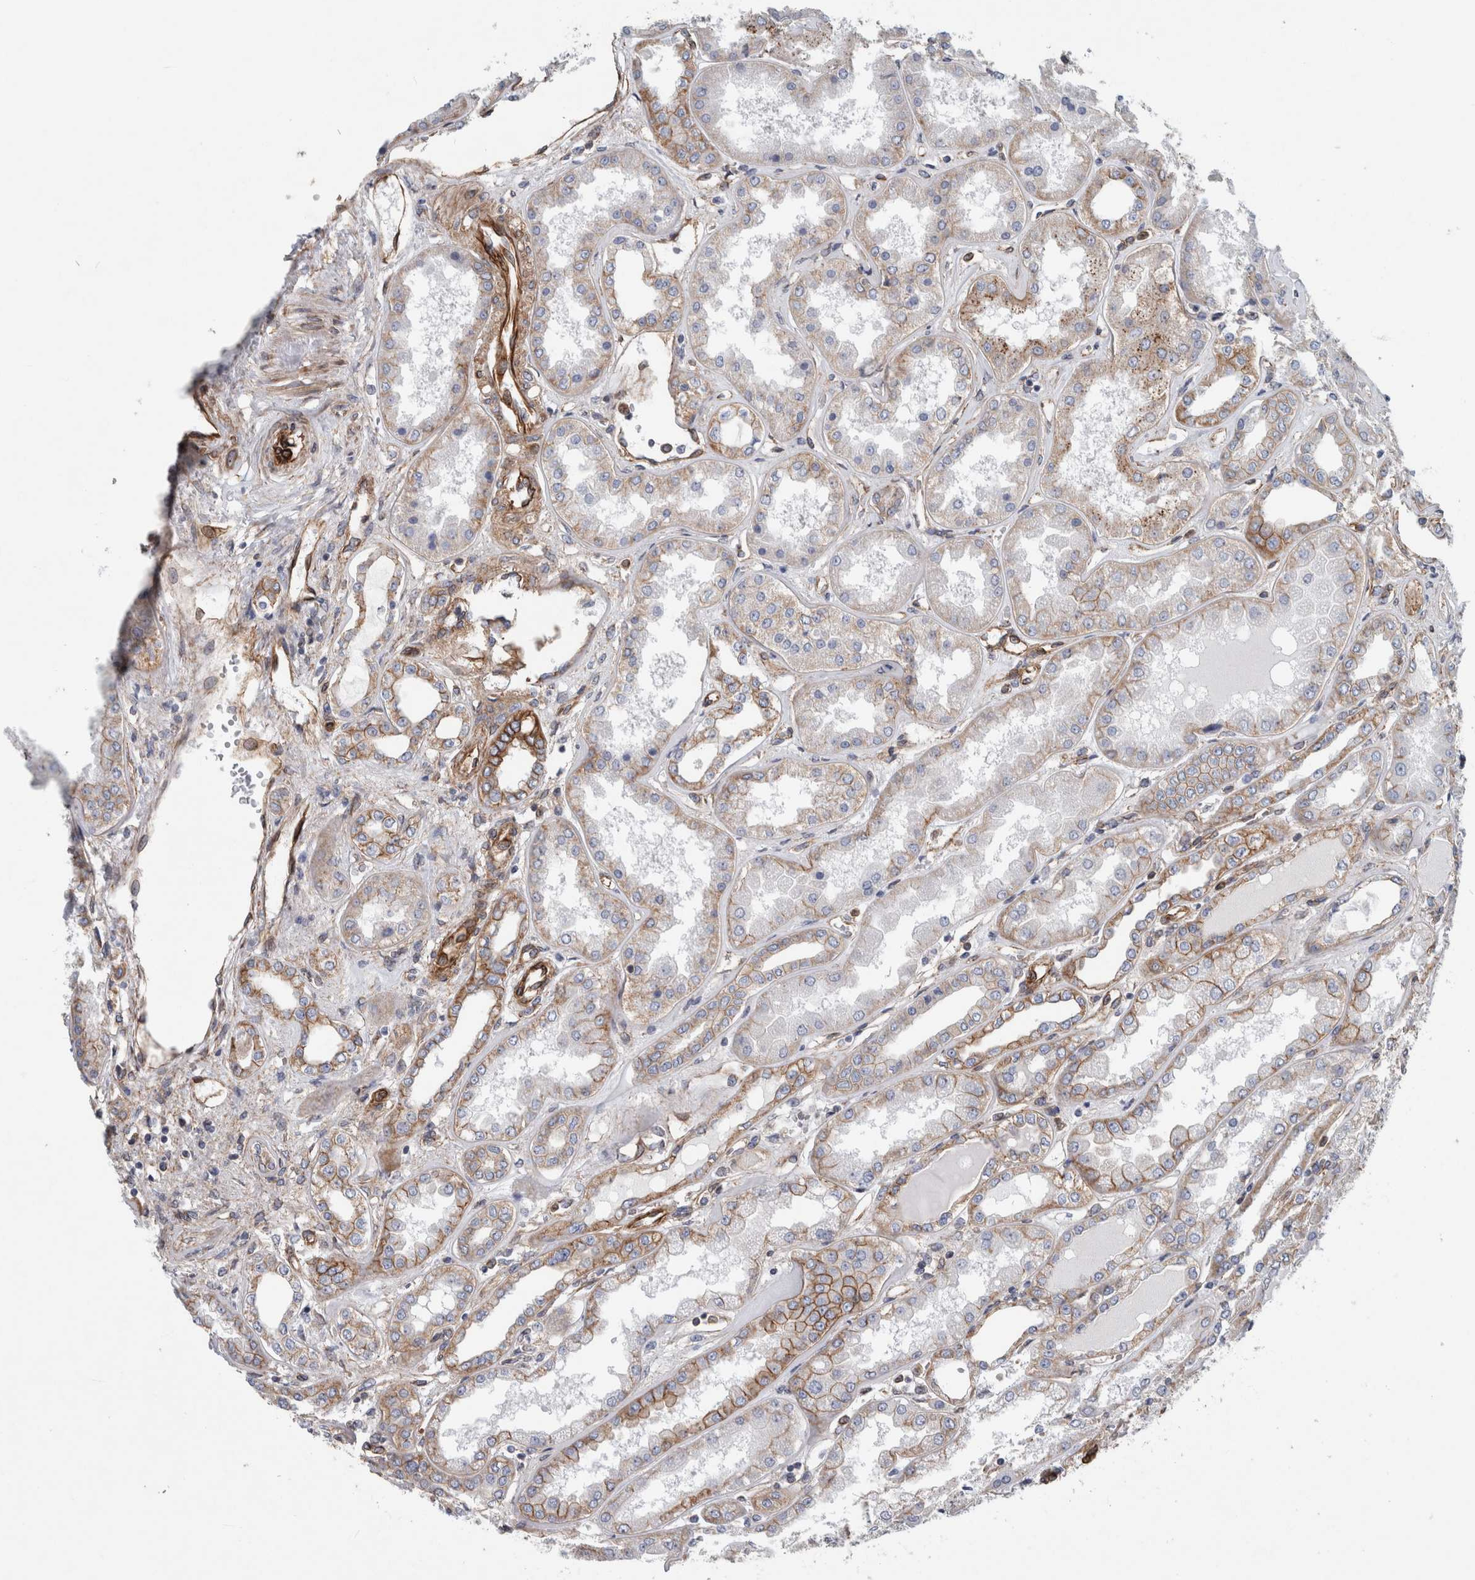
{"staining": {"intensity": "strong", "quantity": ">75%", "location": "cytoplasmic/membranous"}, "tissue": "kidney", "cell_type": "Cells in glomeruli", "image_type": "normal", "snomed": [{"axis": "morphology", "description": "Normal tissue, NOS"}, {"axis": "topography", "description": "Kidney"}], "caption": "Immunohistochemistry (IHC) (DAB) staining of benign human kidney exhibits strong cytoplasmic/membranous protein positivity in about >75% of cells in glomeruli.", "gene": "PLEC", "patient": {"sex": "female", "age": 56}}